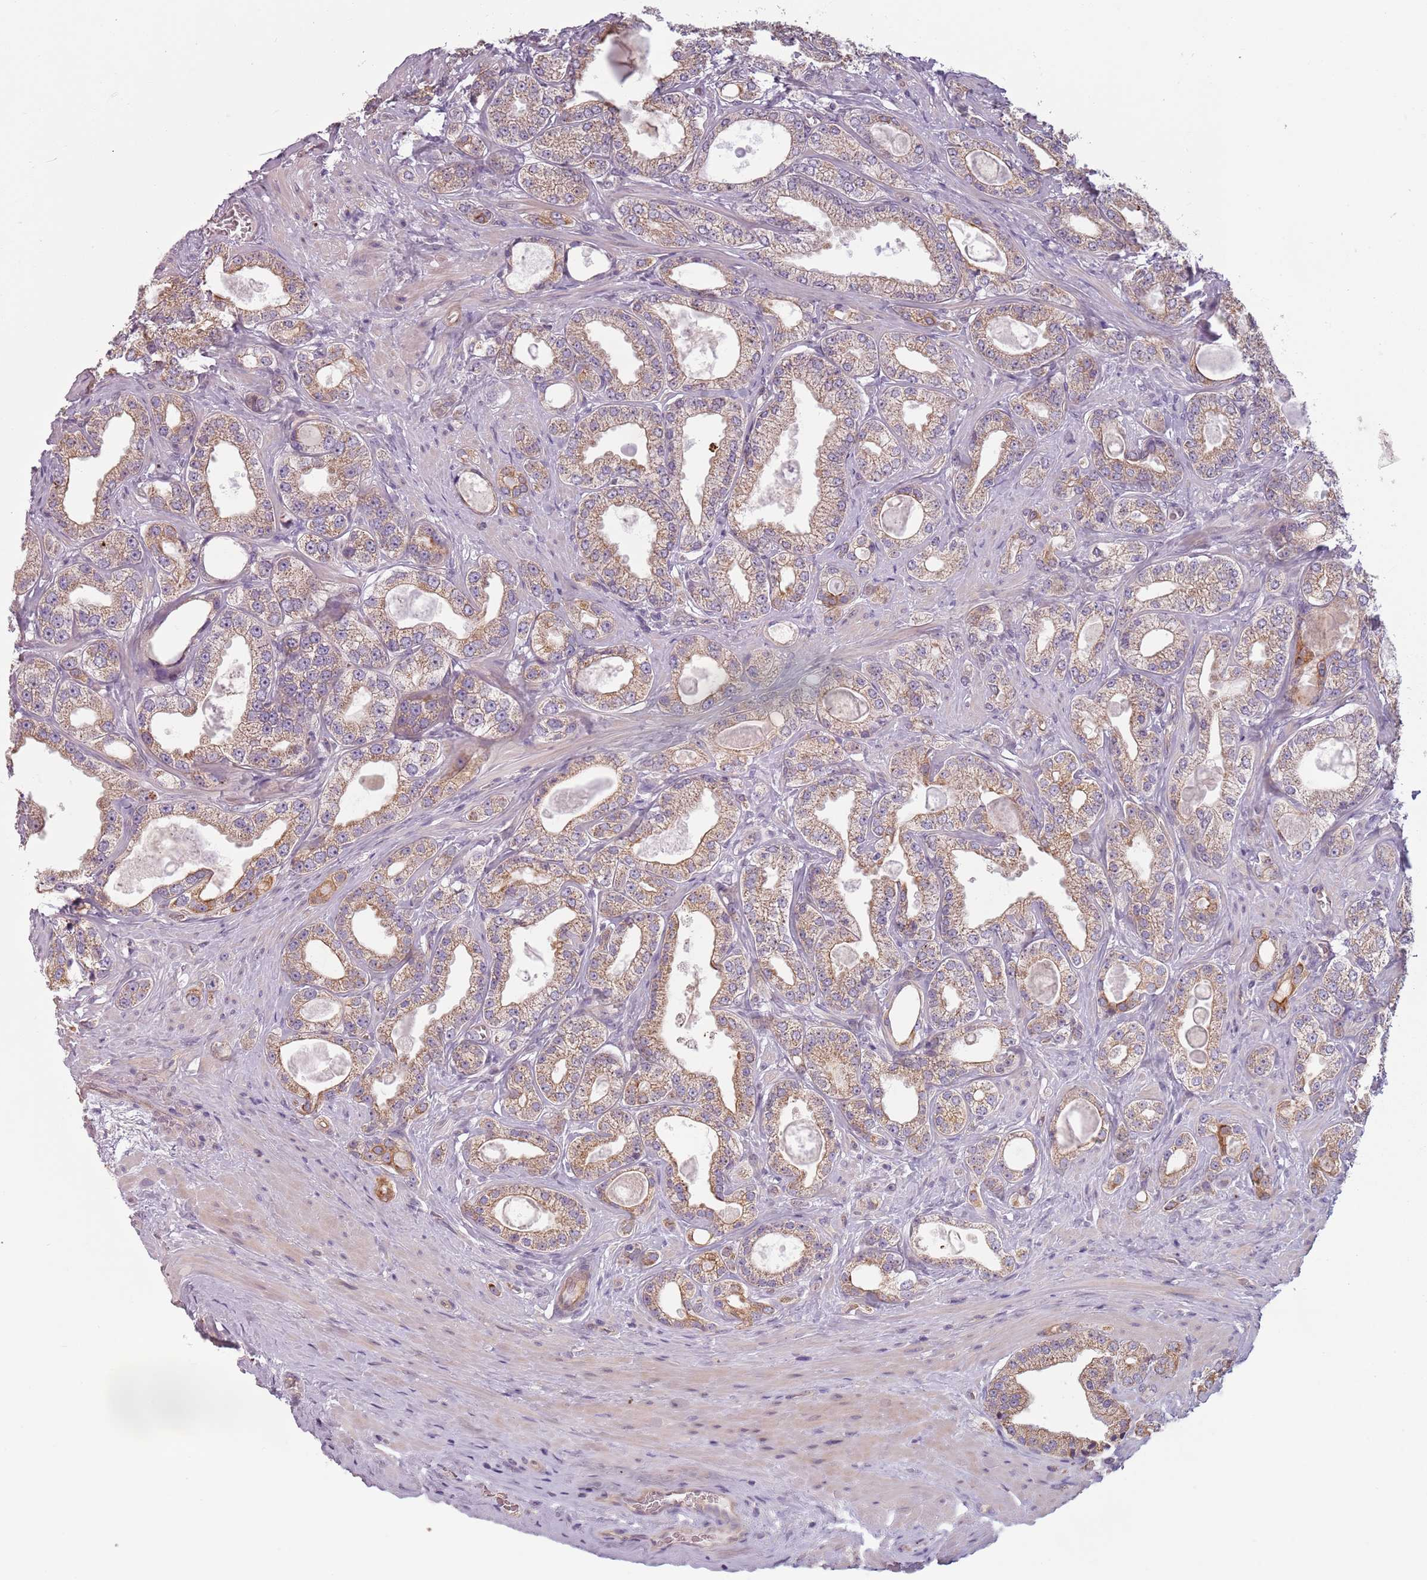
{"staining": {"intensity": "moderate", "quantity": ">75%", "location": "cytoplasmic/membranous"}, "tissue": "prostate cancer", "cell_type": "Tumor cells", "image_type": "cancer", "snomed": [{"axis": "morphology", "description": "Adenocarcinoma, Low grade"}, {"axis": "topography", "description": "Prostate"}], "caption": "Brown immunohistochemical staining in adenocarcinoma (low-grade) (prostate) shows moderate cytoplasmic/membranous staining in about >75% of tumor cells.", "gene": "TLCD2", "patient": {"sex": "male", "age": 63}}